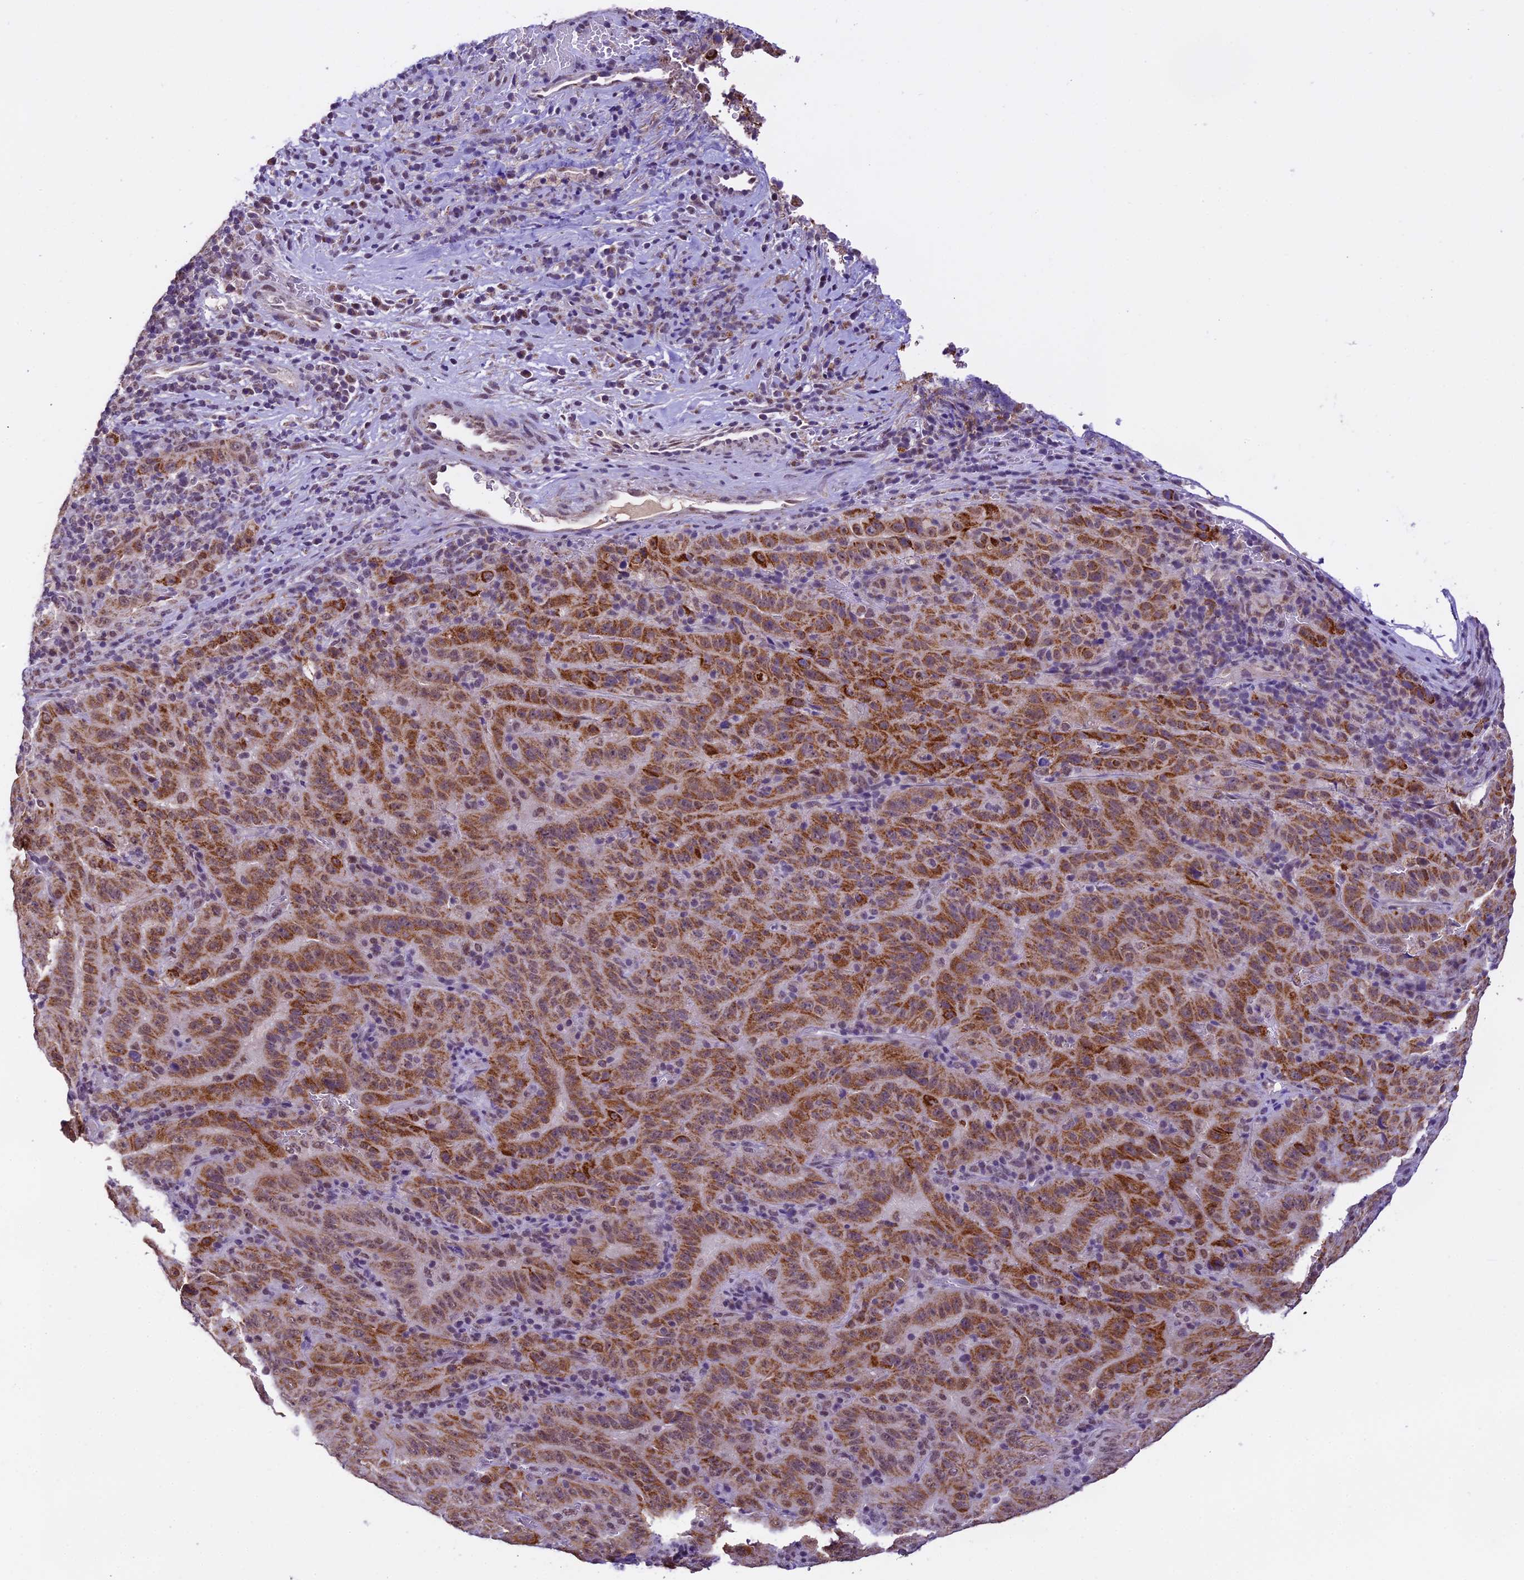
{"staining": {"intensity": "moderate", "quantity": ">75%", "location": "cytoplasmic/membranous"}, "tissue": "pancreatic cancer", "cell_type": "Tumor cells", "image_type": "cancer", "snomed": [{"axis": "morphology", "description": "Adenocarcinoma, NOS"}, {"axis": "topography", "description": "Pancreas"}], "caption": "Protein analysis of pancreatic cancer (adenocarcinoma) tissue shows moderate cytoplasmic/membranous staining in about >75% of tumor cells.", "gene": "CARS2", "patient": {"sex": "male", "age": 63}}